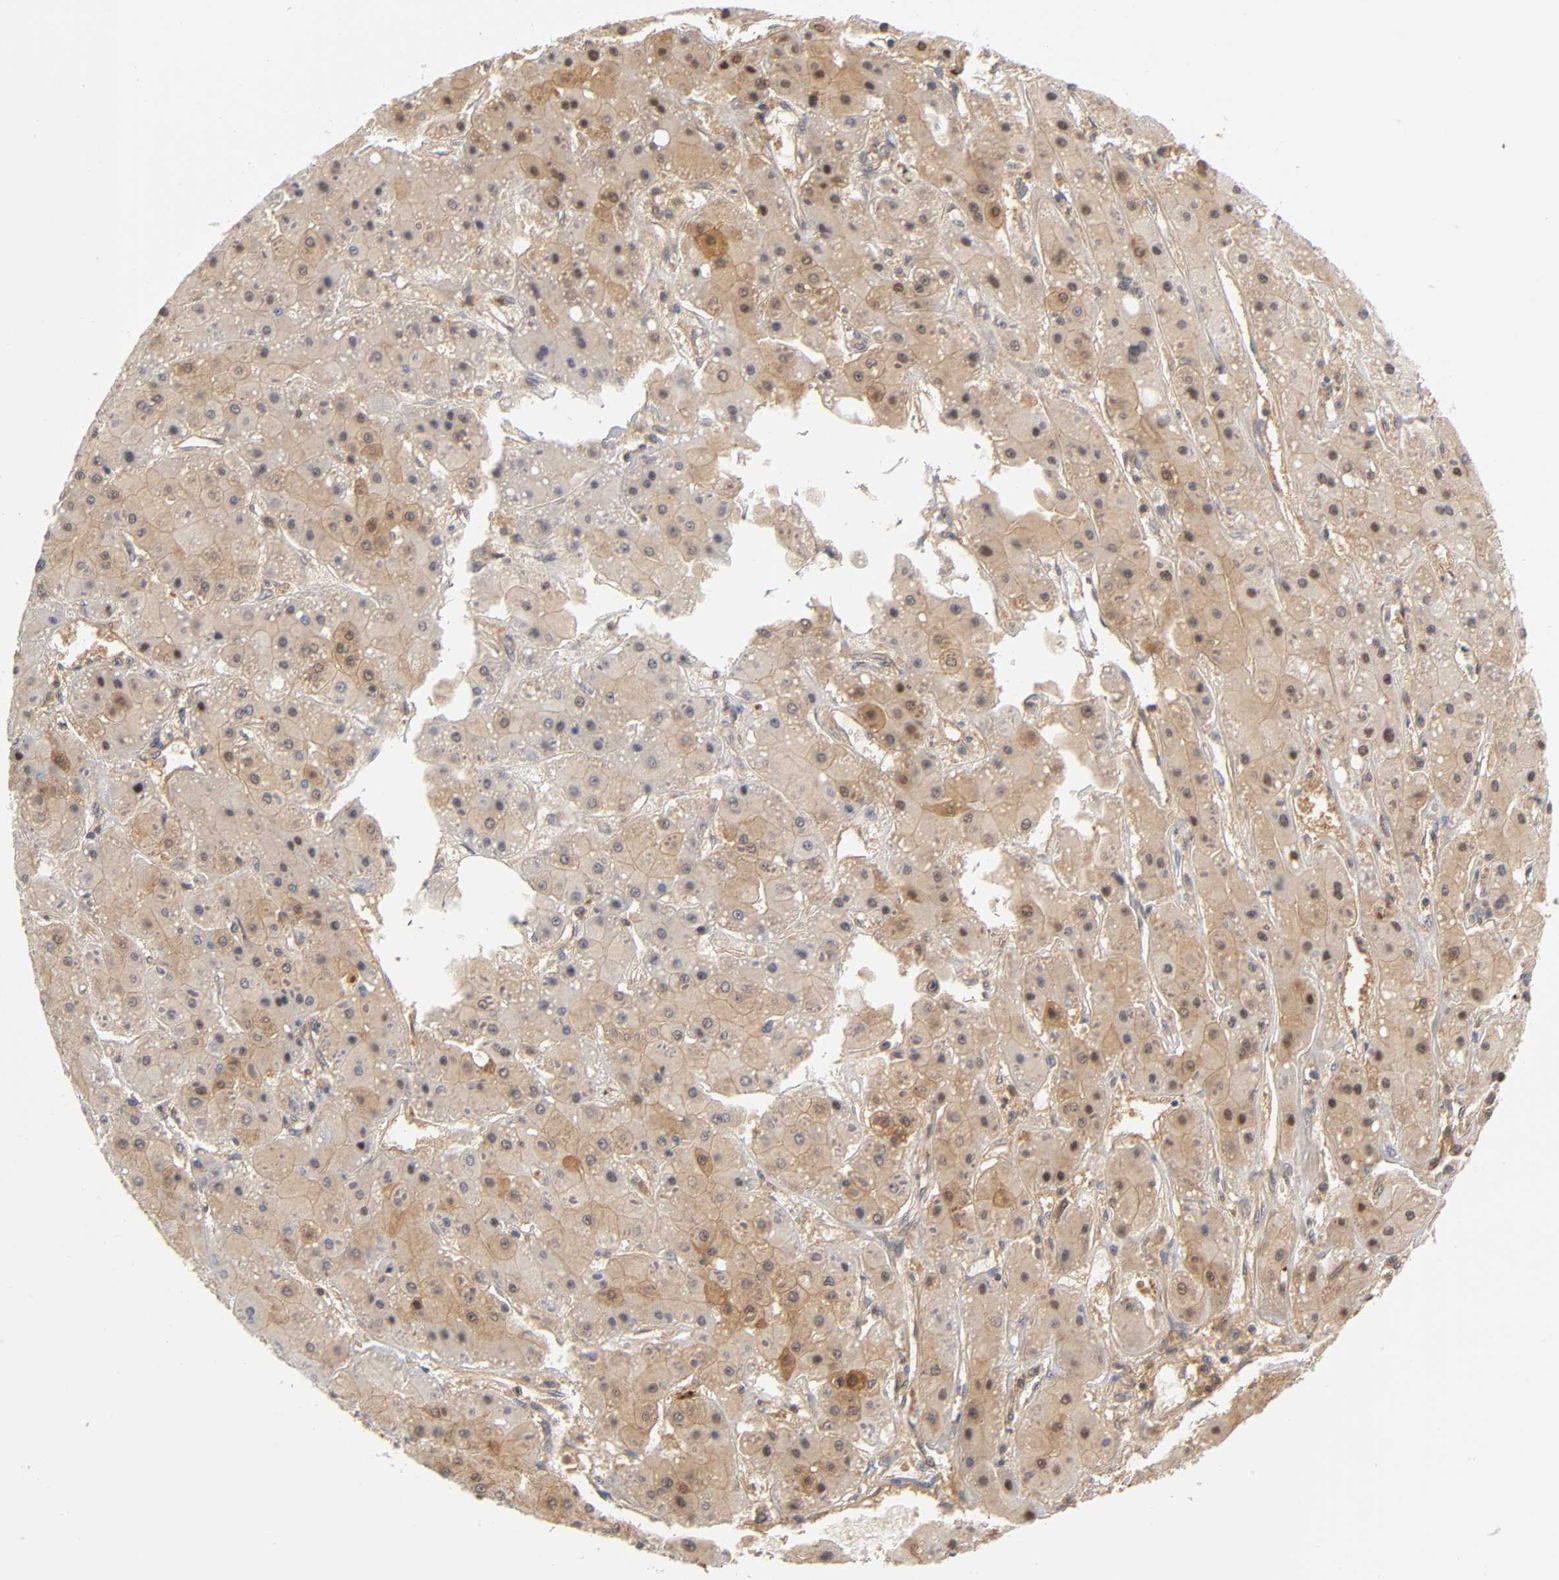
{"staining": {"intensity": "moderate", "quantity": ">75%", "location": "cytoplasmic/membranous"}, "tissue": "liver cancer", "cell_type": "Tumor cells", "image_type": "cancer", "snomed": [{"axis": "morphology", "description": "Carcinoma, Hepatocellular, NOS"}, {"axis": "topography", "description": "Liver"}], "caption": "A brown stain shows moderate cytoplasmic/membranous positivity of a protein in human hepatocellular carcinoma (liver) tumor cells.", "gene": "DFFB", "patient": {"sex": "female", "age": 52}}